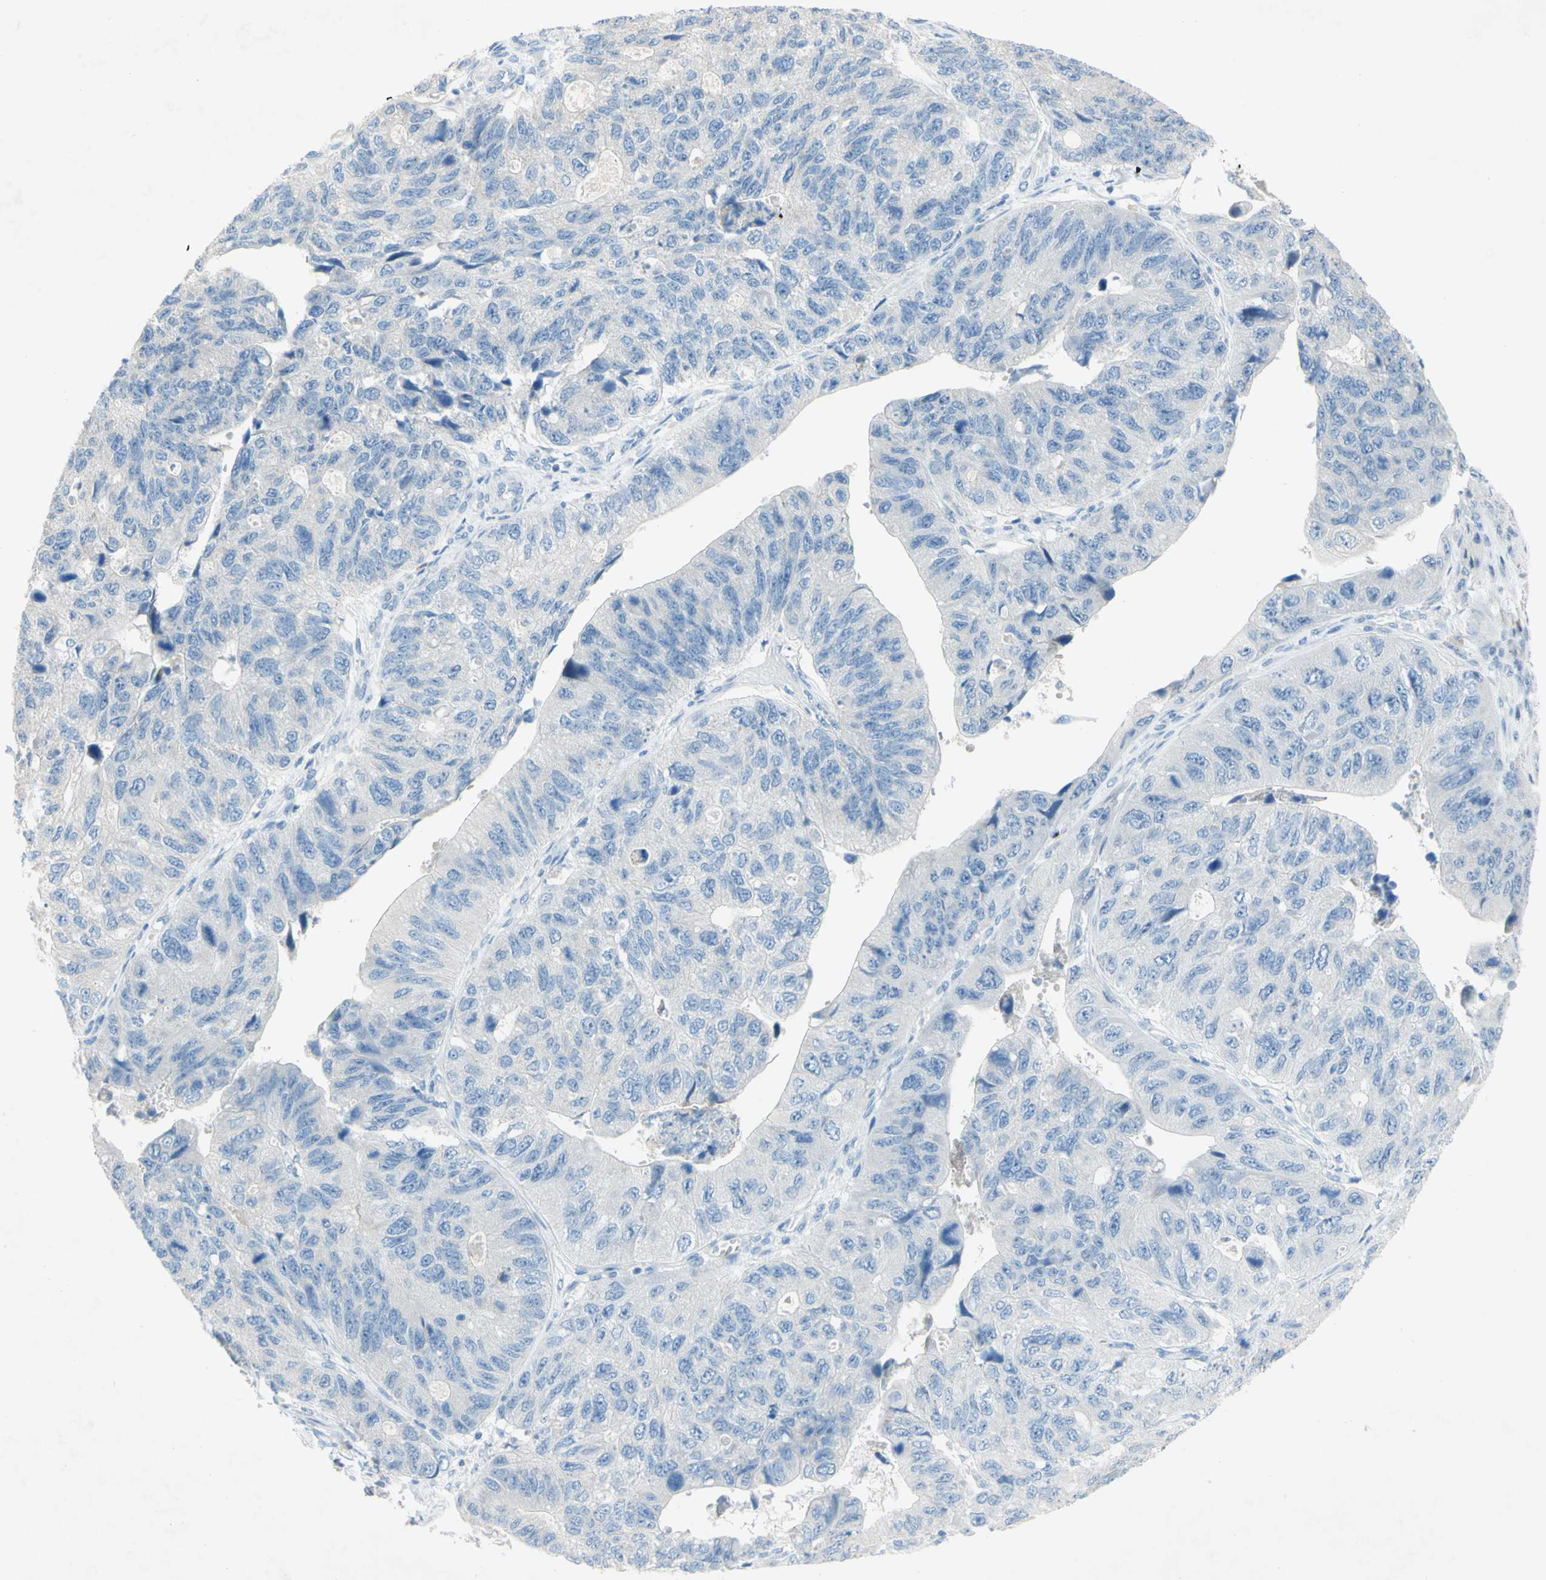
{"staining": {"intensity": "negative", "quantity": "none", "location": "none"}, "tissue": "stomach cancer", "cell_type": "Tumor cells", "image_type": "cancer", "snomed": [{"axis": "morphology", "description": "Adenocarcinoma, NOS"}, {"axis": "topography", "description": "Stomach"}], "caption": "DAB (3,3'-diaminobenzidine) immunohistochemical staining of adenocarcinoma (stomach) exhibits no significant expression in tumor cells.", "gene": "ACADL", "patient": {"sex": "male", "age": 59}}